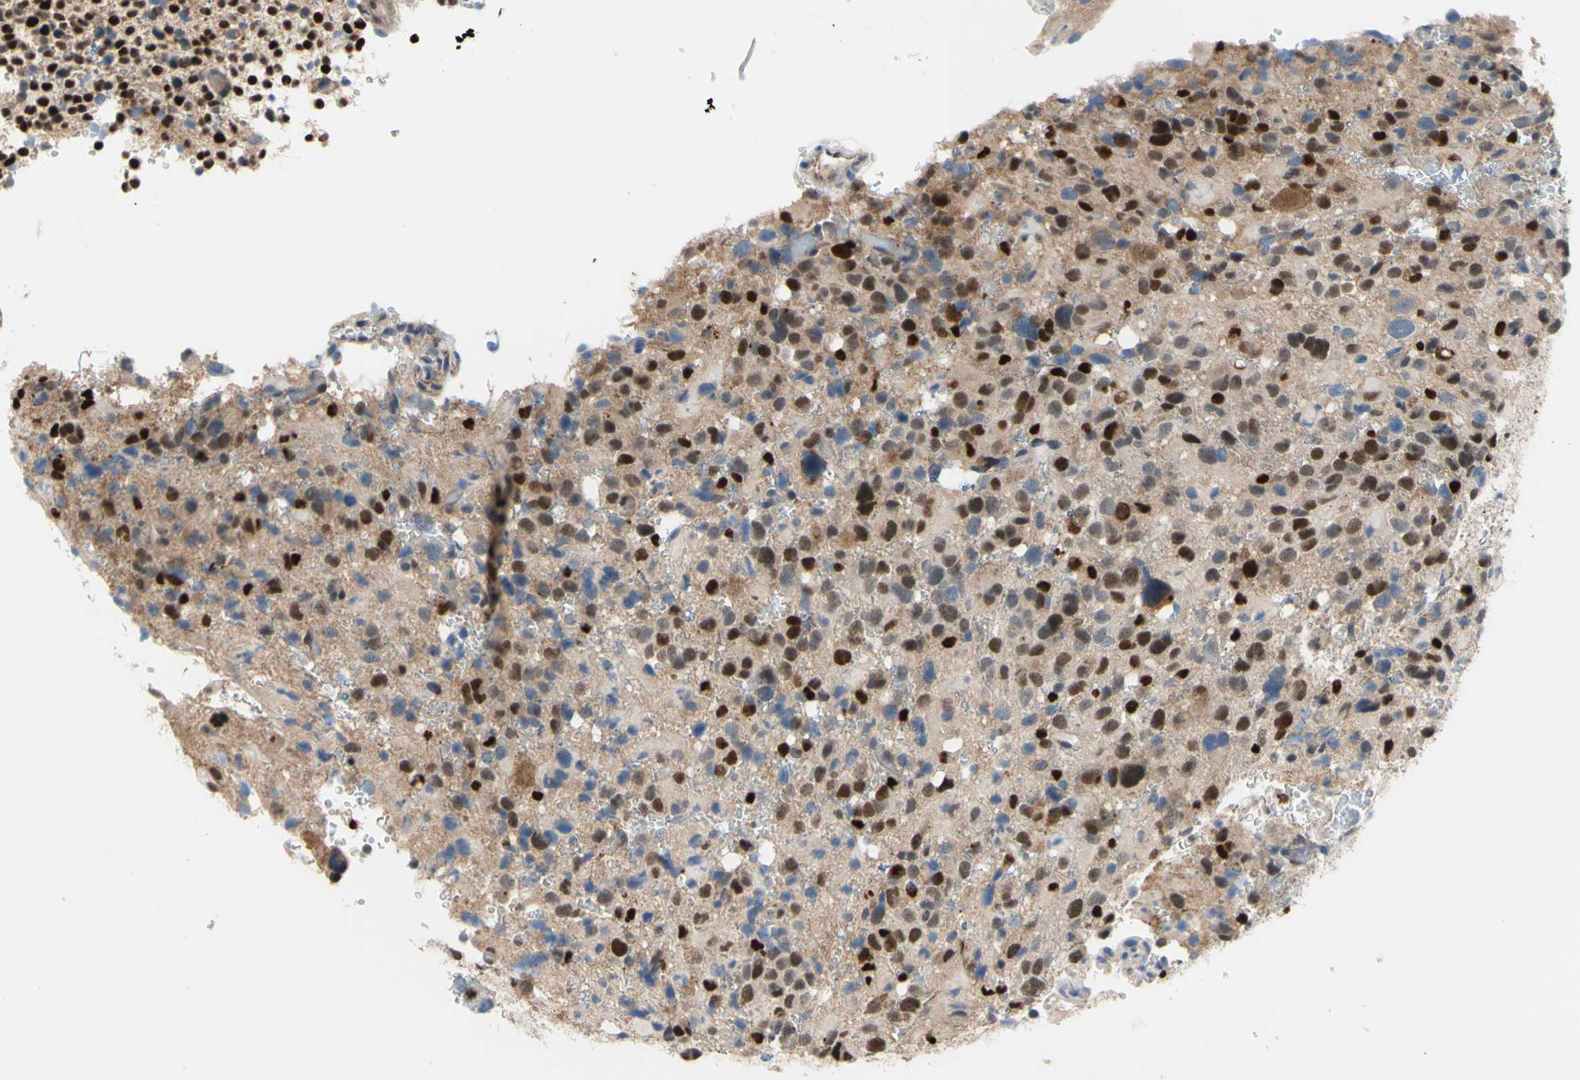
{"staining": {"intensity": "strong", "quantity": ">75%", "location": "cytoplasmic/membranous,nuclear"}, "tissue": "glioma", "cell_type": "Tumor cells", "image_type": "cancer", "snomed": [{"axis": "morphology", "description": "Glioma, malignant, High grade"}, {"axis": "topography", "description": "Brain"}], "caption": "Immunohistochemical staining of human glioma exhibits high levels of strong cytoplasmic/membranous and nuclear positivity in about >75% of tumor cells. The staining is performed using DAB brown chromogen to label protein expression. The nuclei are counter-stained blue using hematoxylin.", "gene": "EED", "patient": {"sex": "male", "age": 48}}